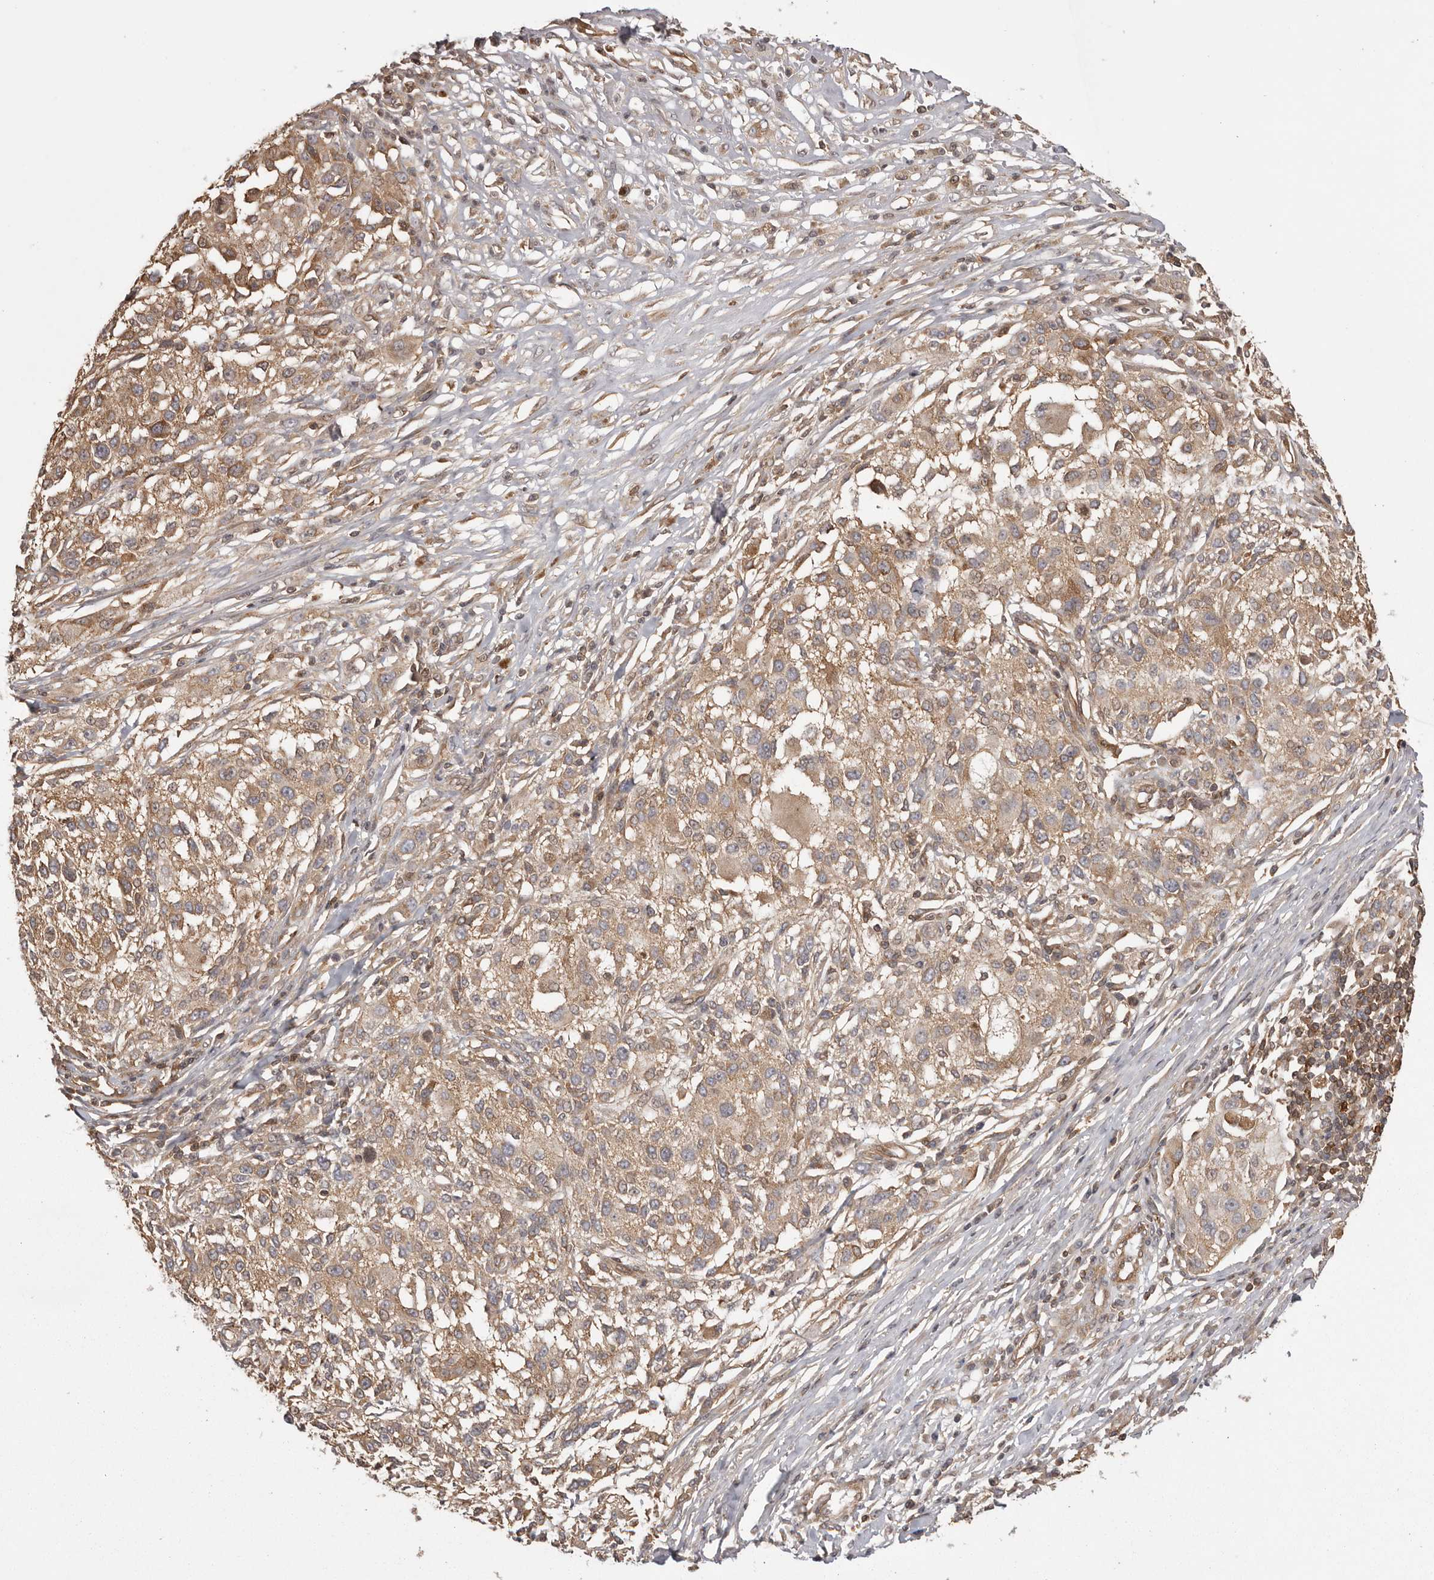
{"staining": {"intensity": "moderate", "quantity": ">75%", "location": "cytoplasmic/membranous"}, "tissue": "melanoma", "cell_type": "Tumor cells", "image_type": "cancer", "snomed": [{"axis": "morphology", "description": "Necrosis, NOS"}, {"axis": "morphology", "description": "Malignant melanoma, NOS"}, {"axis": "topography", "description": "Skin"}], "caption": "This is an image of IHC staining of melanoma, which shows moderate expression in the cytoplasmic/membranous of tumor cells.", "gene": "NFKBIA", "patient": {"sex": "female", "age": 87}}